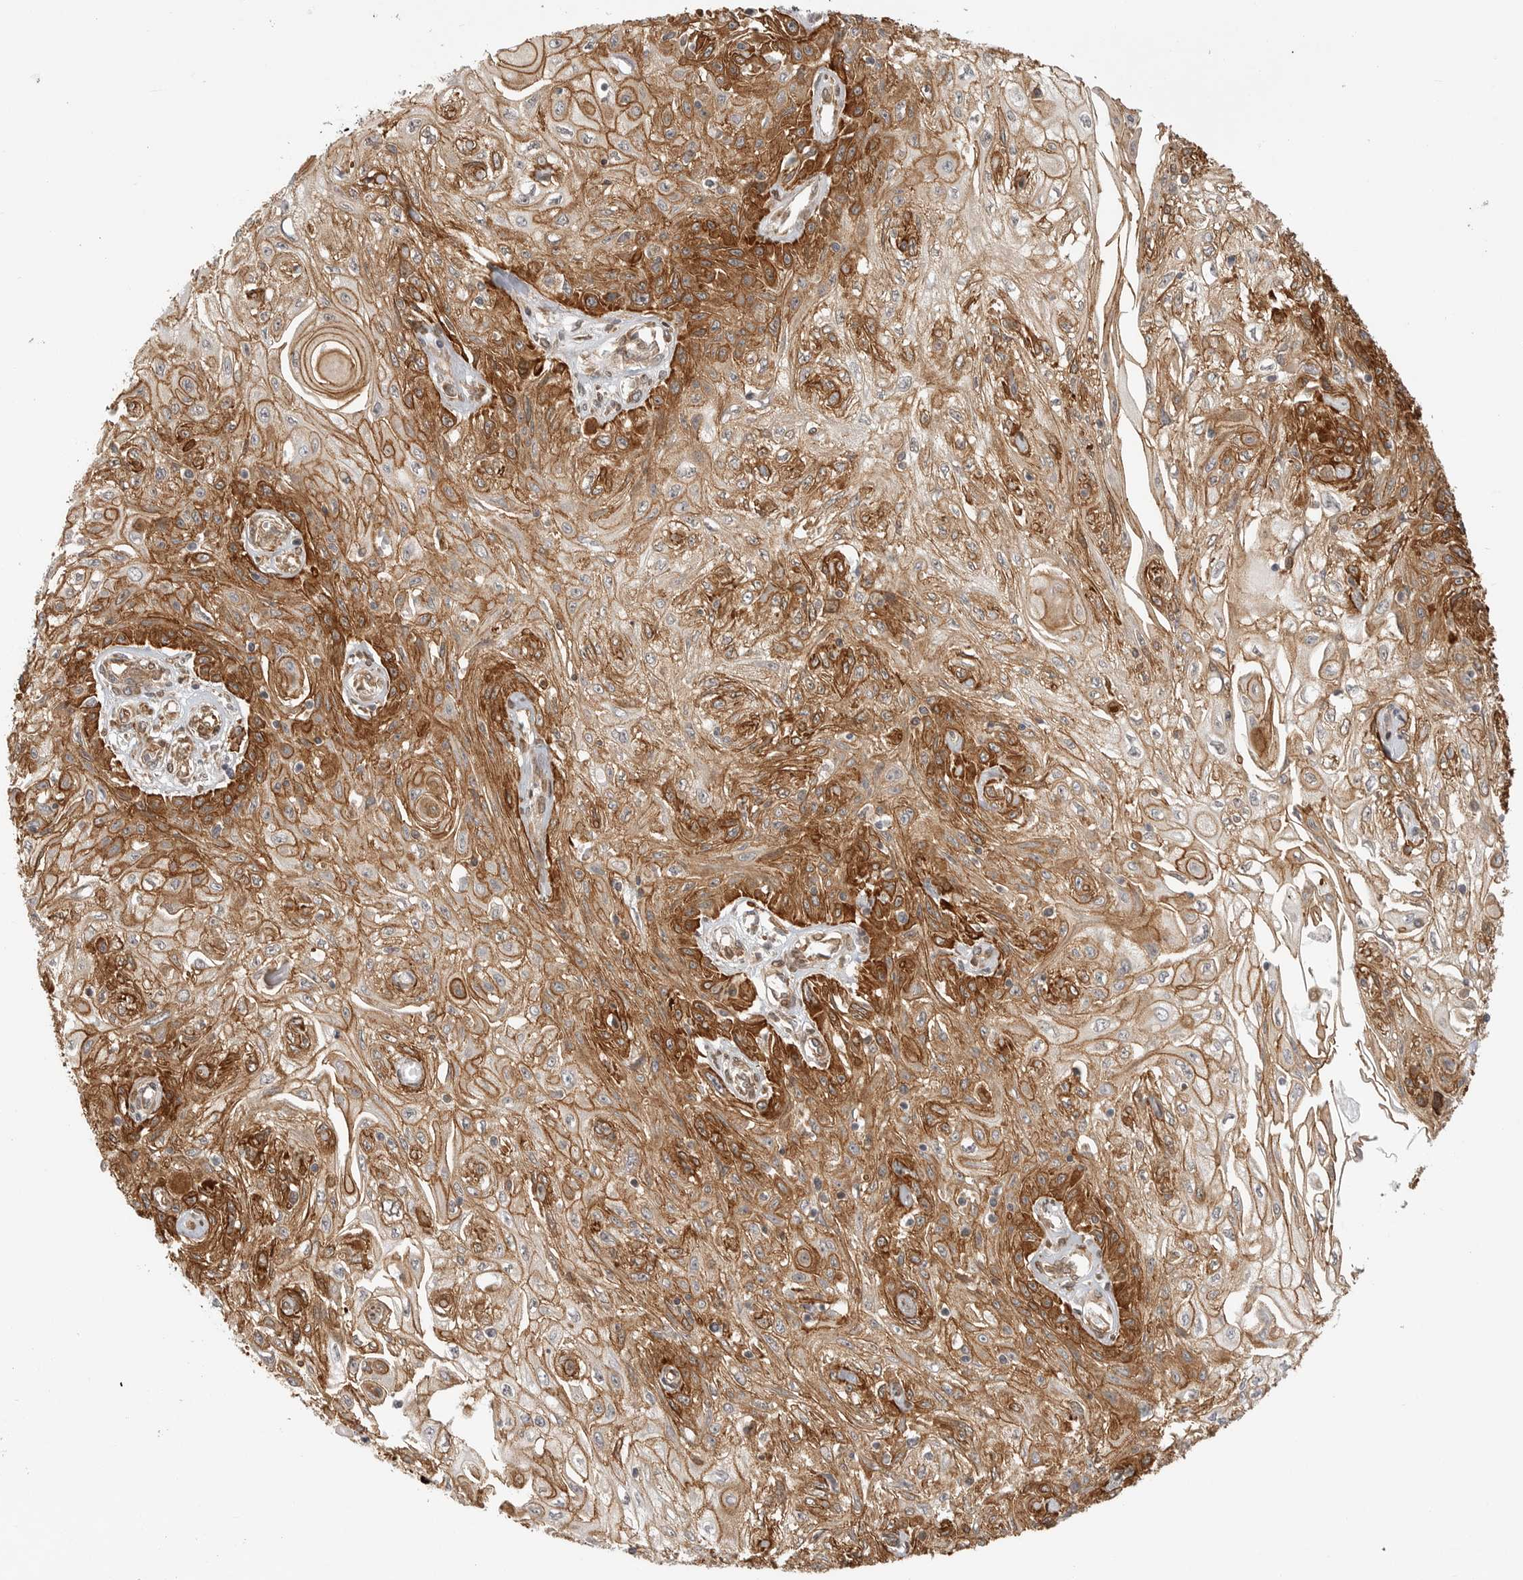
{"staining": {"intensity": "moderate", "quantity": ">75%", "location": "cytoplasmic/membranous"}, "tissue": "skin cancer", "cell_type": "Tumor cells", "image_type": "cancer", "snomed": [{"axis": "morphology", "description": "Squamous cell carcinoma, NOS"}, {"axis": "morphology", "description": "Squamous cell carcinoma, metastatic, NOS"}, {"axis": "topography", "description": "Skin"}, {"axis": "topography", "description": "Lymph node"}], "caption": "DAB (3,3'-diaminobenzidine) immunohistochemical staining of human skin metastatic squamous cell carcinoma displays moderate cytoplasmic/membranous protein expression in about >75% of tumor cells. Using DAB (brown) and hematoxylin (blue) stains, captured at high magnification using brightfield microscopy.", "gene": "ATOH7", "patient": {"sex": "male", "age": 75}}